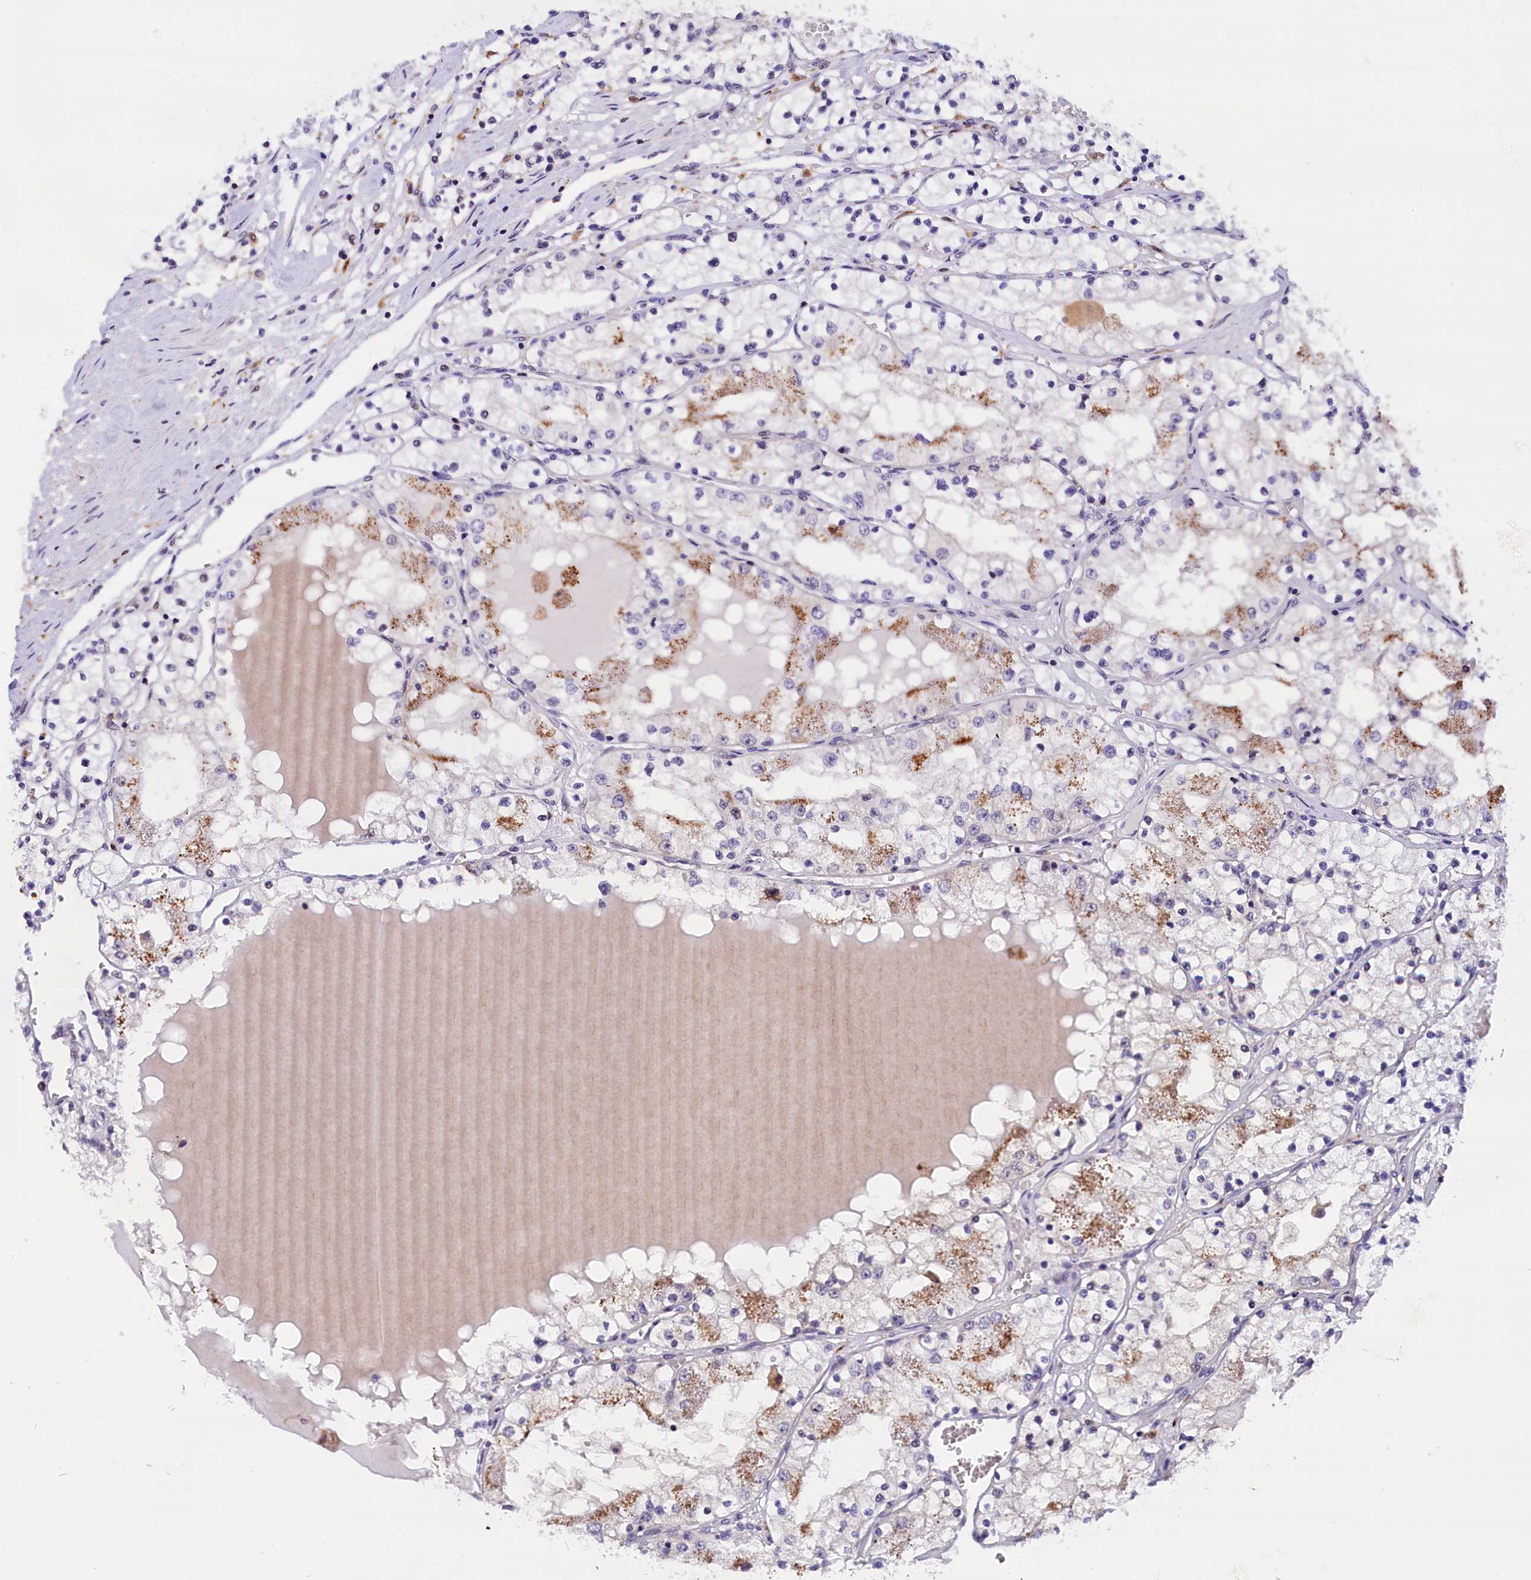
{"staining": {"intensity": "negative", "quantity": "none", "location": "none"}, "tissue": "renal cancer", "cell_type": "Tumor cells", "image_type": "cancer", "snomed": [{"axis": "morphology", "description": "Normal tissue, NOS"}, {"axis": "morphology", "description": "Adenocarcinoma, NOS"}, {"axis": "topography", "description": "Kidney"}], "caption": "Immunohistochemical staining of human renal cancer (adenocarcinoma) exhibits no significant staining in tumor cells. (DAB (3,3'-diaminobenzidine) immunohistochemistry (IHC) with hematoxylin counter stain).", "gene": "CDYL2", "patient": {"sex": "male", "age": 68}}